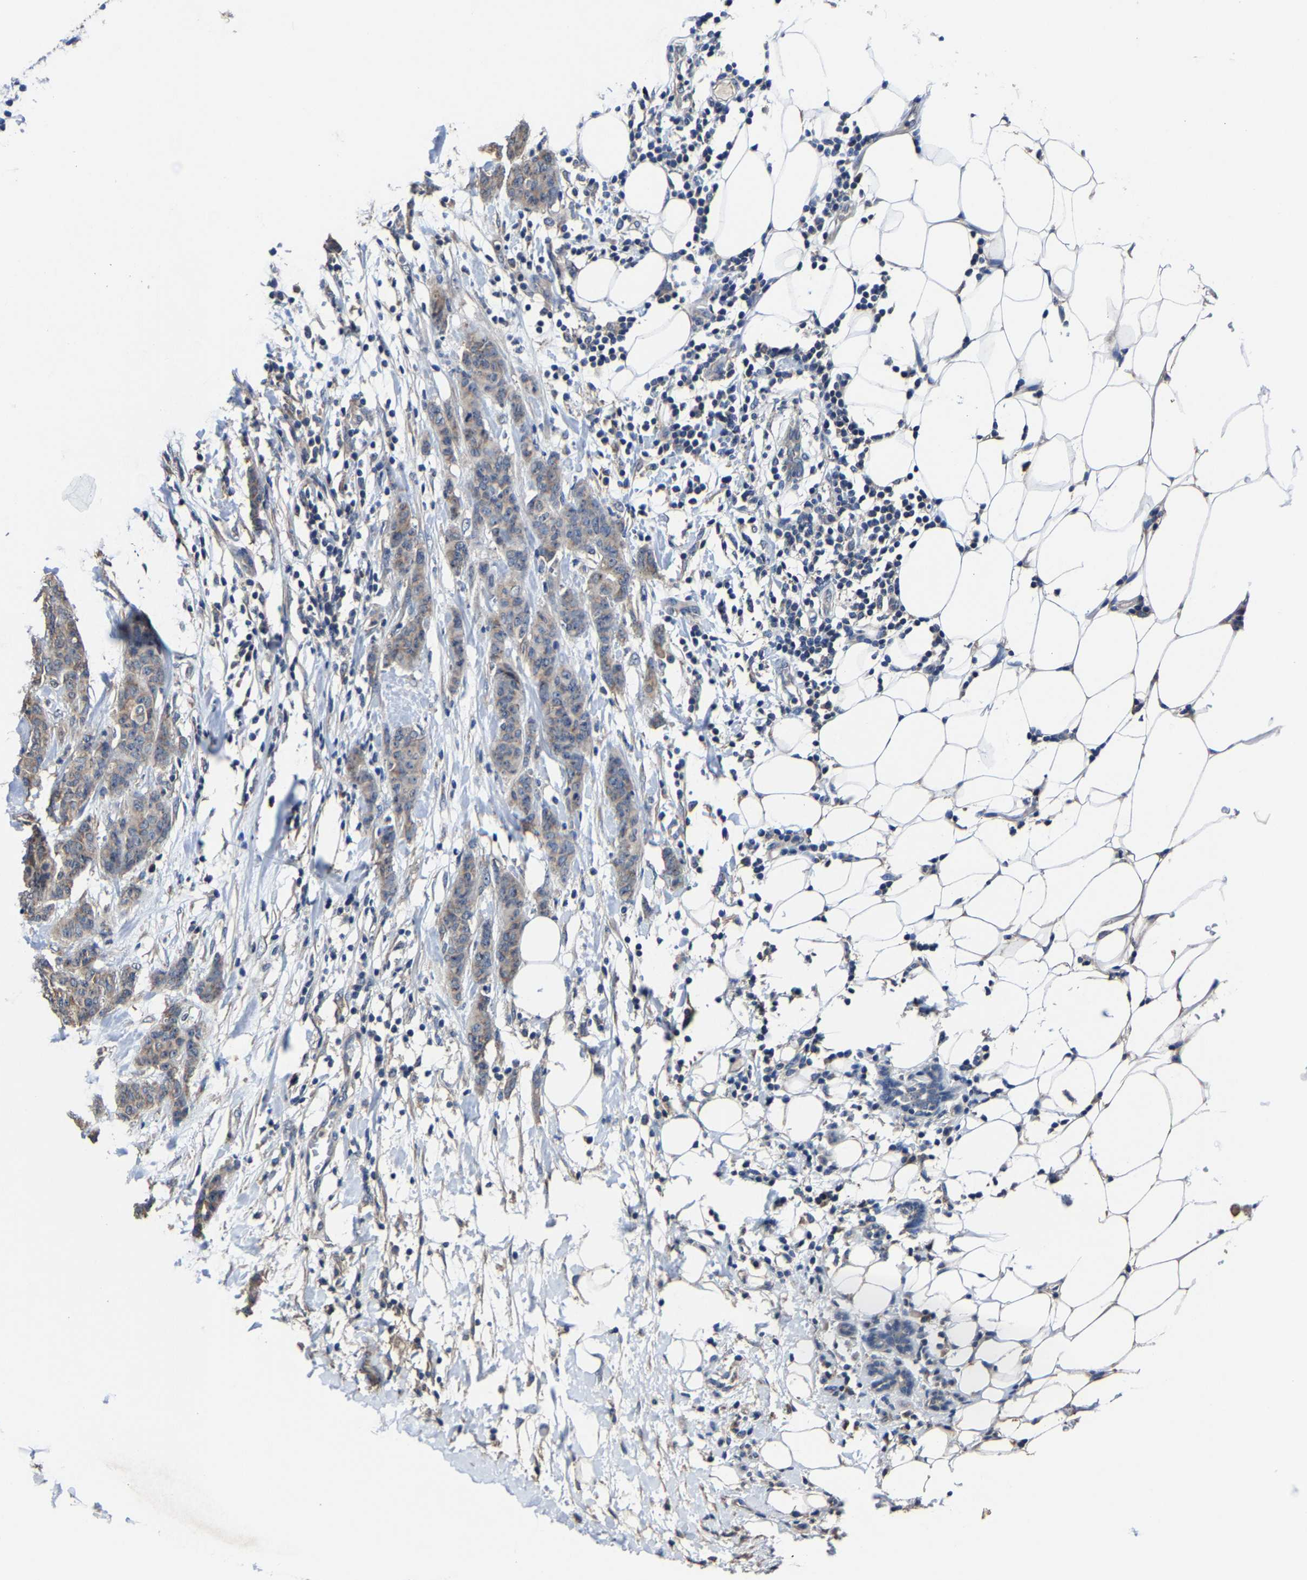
{"staining": {"intensity": "weak", "quantity": ">75%", "location": "cytoplasmic/membranous"}, "tissue": "breast cancer", "cell_type": "Tumor cells", "image_type": "cancer", "snomed": [{"axis": "morphology", "description": "Normal tissue, NOS"}, {"axis": "morphology", "description": "Duct carcinoma"}, {"axis": "topography", "description": "Breast"}], "caption": "A brown stain labels weak cytoplasmic/membranous staining of a protein in breast cancer (infiltrating ductal carcinoma) tumor cells.", "gene": "EBAG9", "patient": {"sex": "female", "age": 40}}